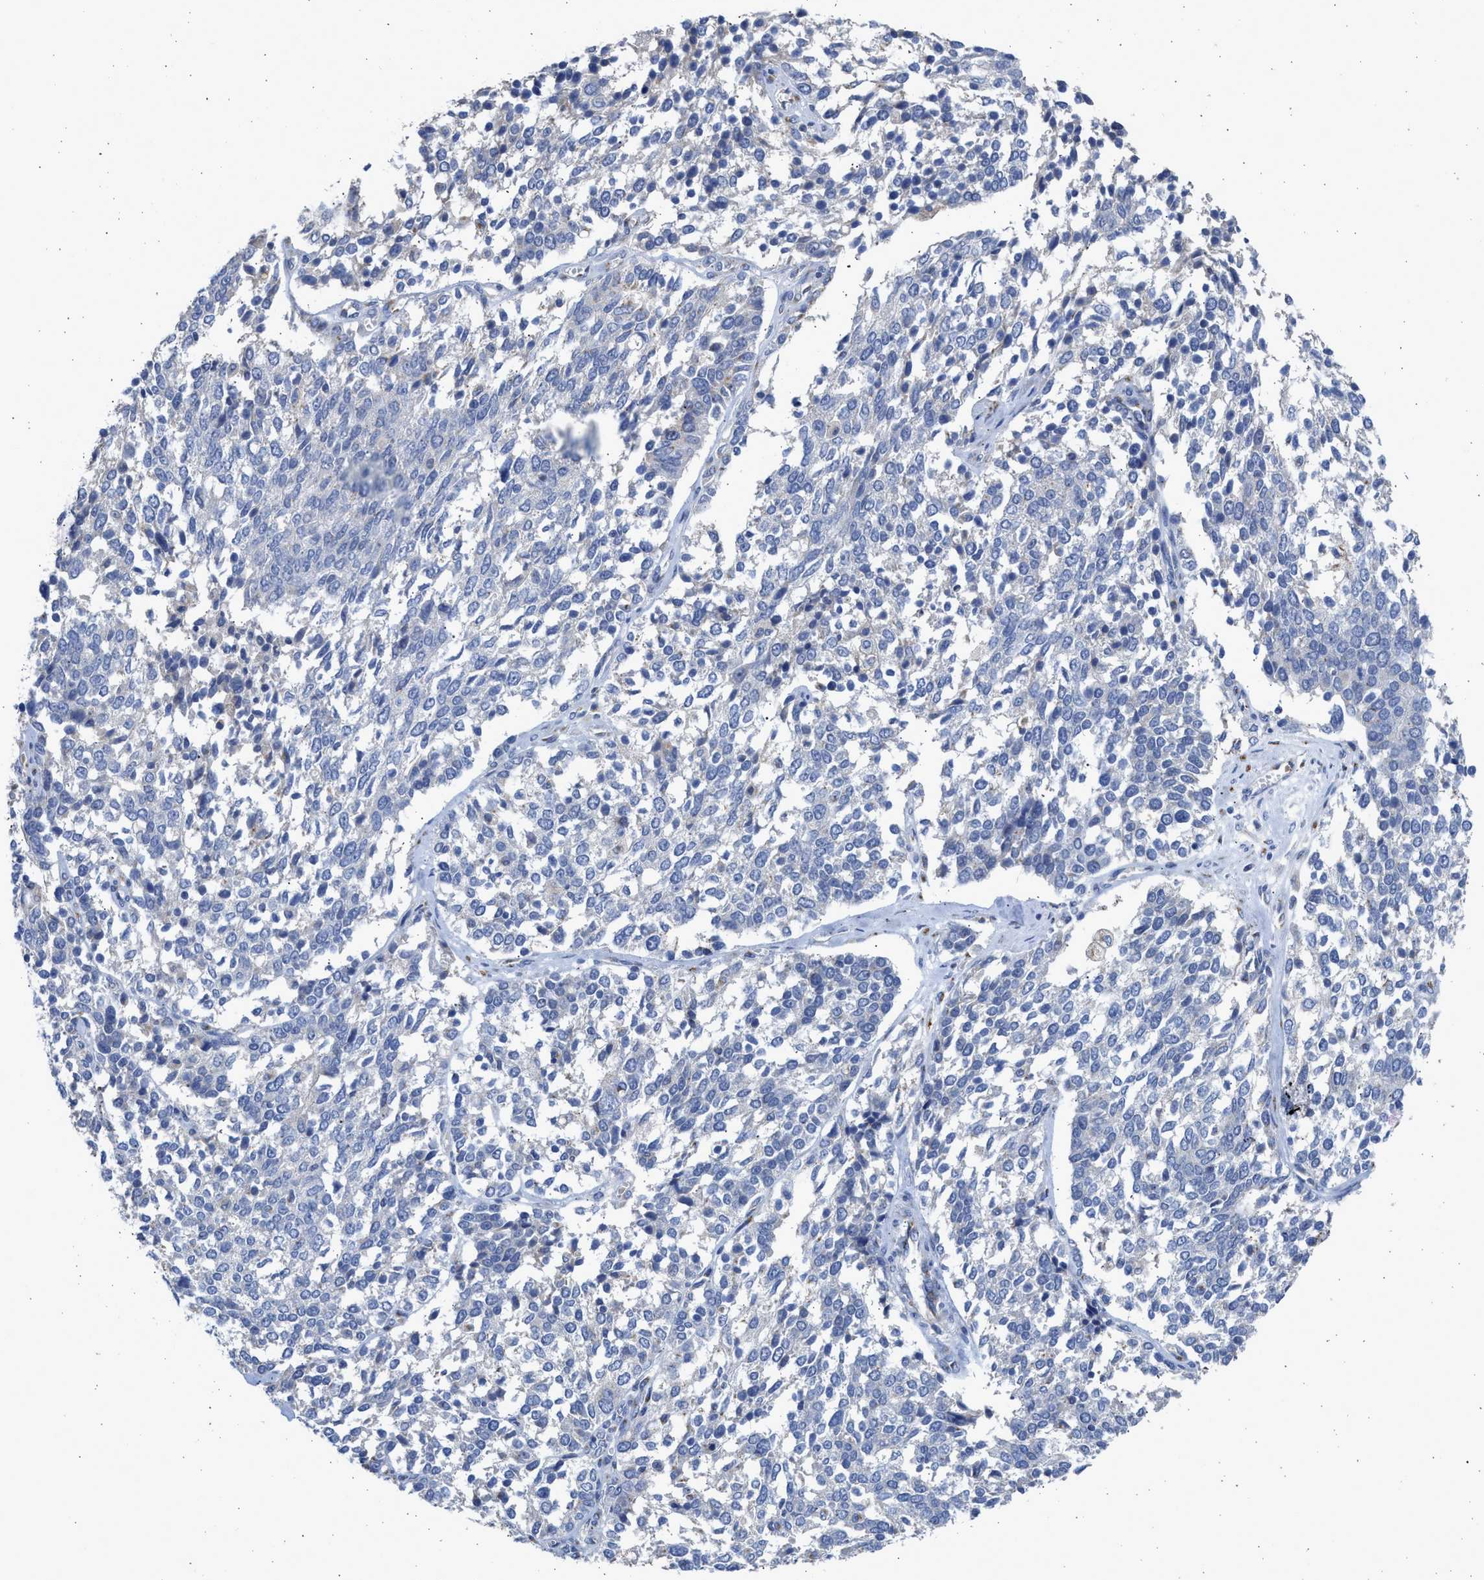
{"staining": {"intensity": "negative", "quantity": "none", "location": "none"}, "tissue": "ovarian cancer", "cell_type": "Tumor cells", "image_type": "cancer", "snomed": [{"axis": "morphology", "description": "Cystadenocarcinoma, serous, NOS"}, {"axis": "topography", "description": "Ovary"}], "caption": "Histopathology image shows no significant protein staining in tumor cells of ovarian cancer.", "gene": "IPO8", "patient": {"sex": "female", "age": 44}}